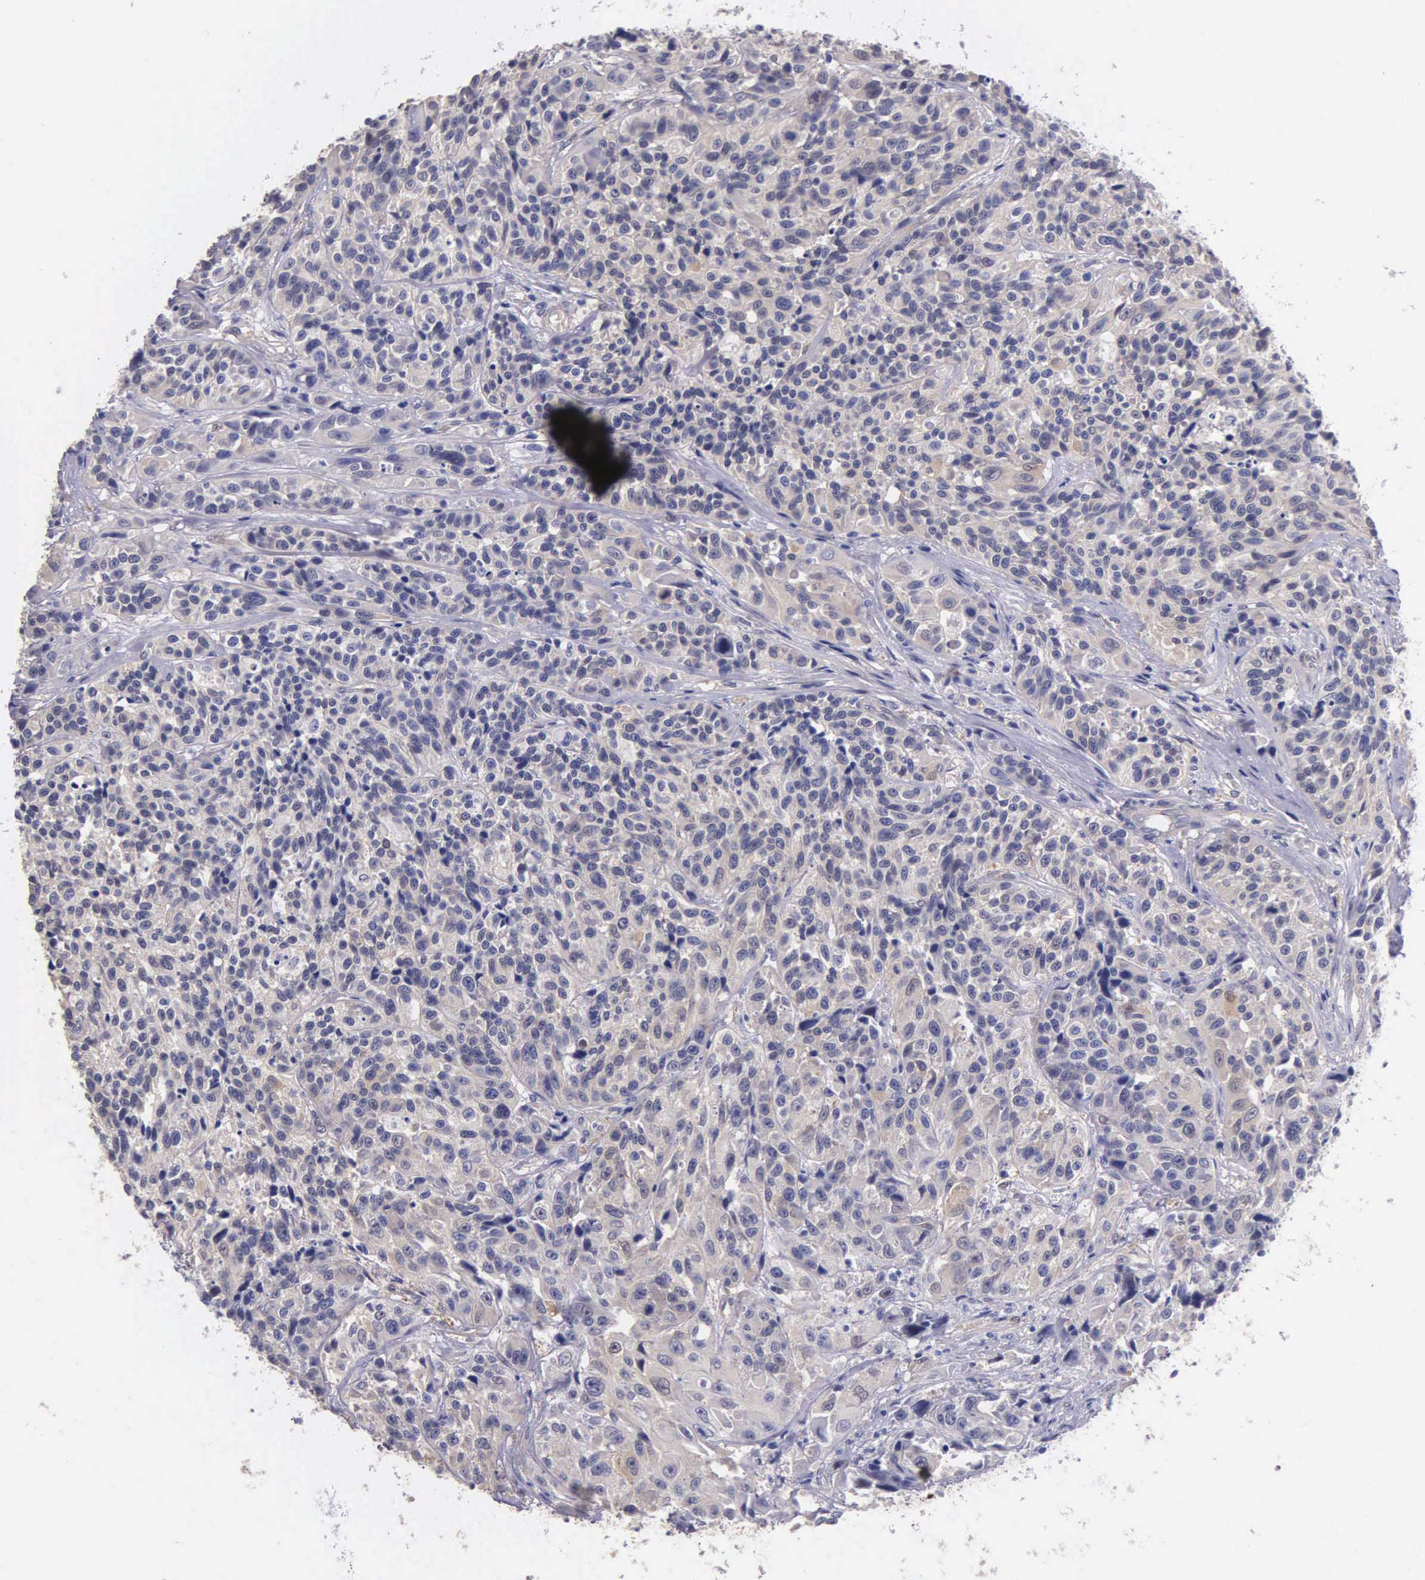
{"staining": {"intensity": "weak", "quantity": ">75%", "location": "cytoplasmic/membranous"}, "tissue": "urothelial cancer", "cell_type": "Tumor cells", "image_type": "cancer", "snomed": [{"axis": "morphology", "description": "Urothelial carcinoma, High grade"}, {"axis": "topography", "description": "Urinary bladder"}], "caption": "Immunohistochemical staining of urothelial carcinoma (high-grade) reveals low levels of weak cytoplasmic/membranous positivity in about >75% of tumor cells. (Stains: DAB (3,3'-diaminobenzidine) in brown, nuclei in blue, Microscopy: brightfield microscopy at high magnification).", "gene": "GSTT2", "patient": {"sex": "female", "age": 81}}